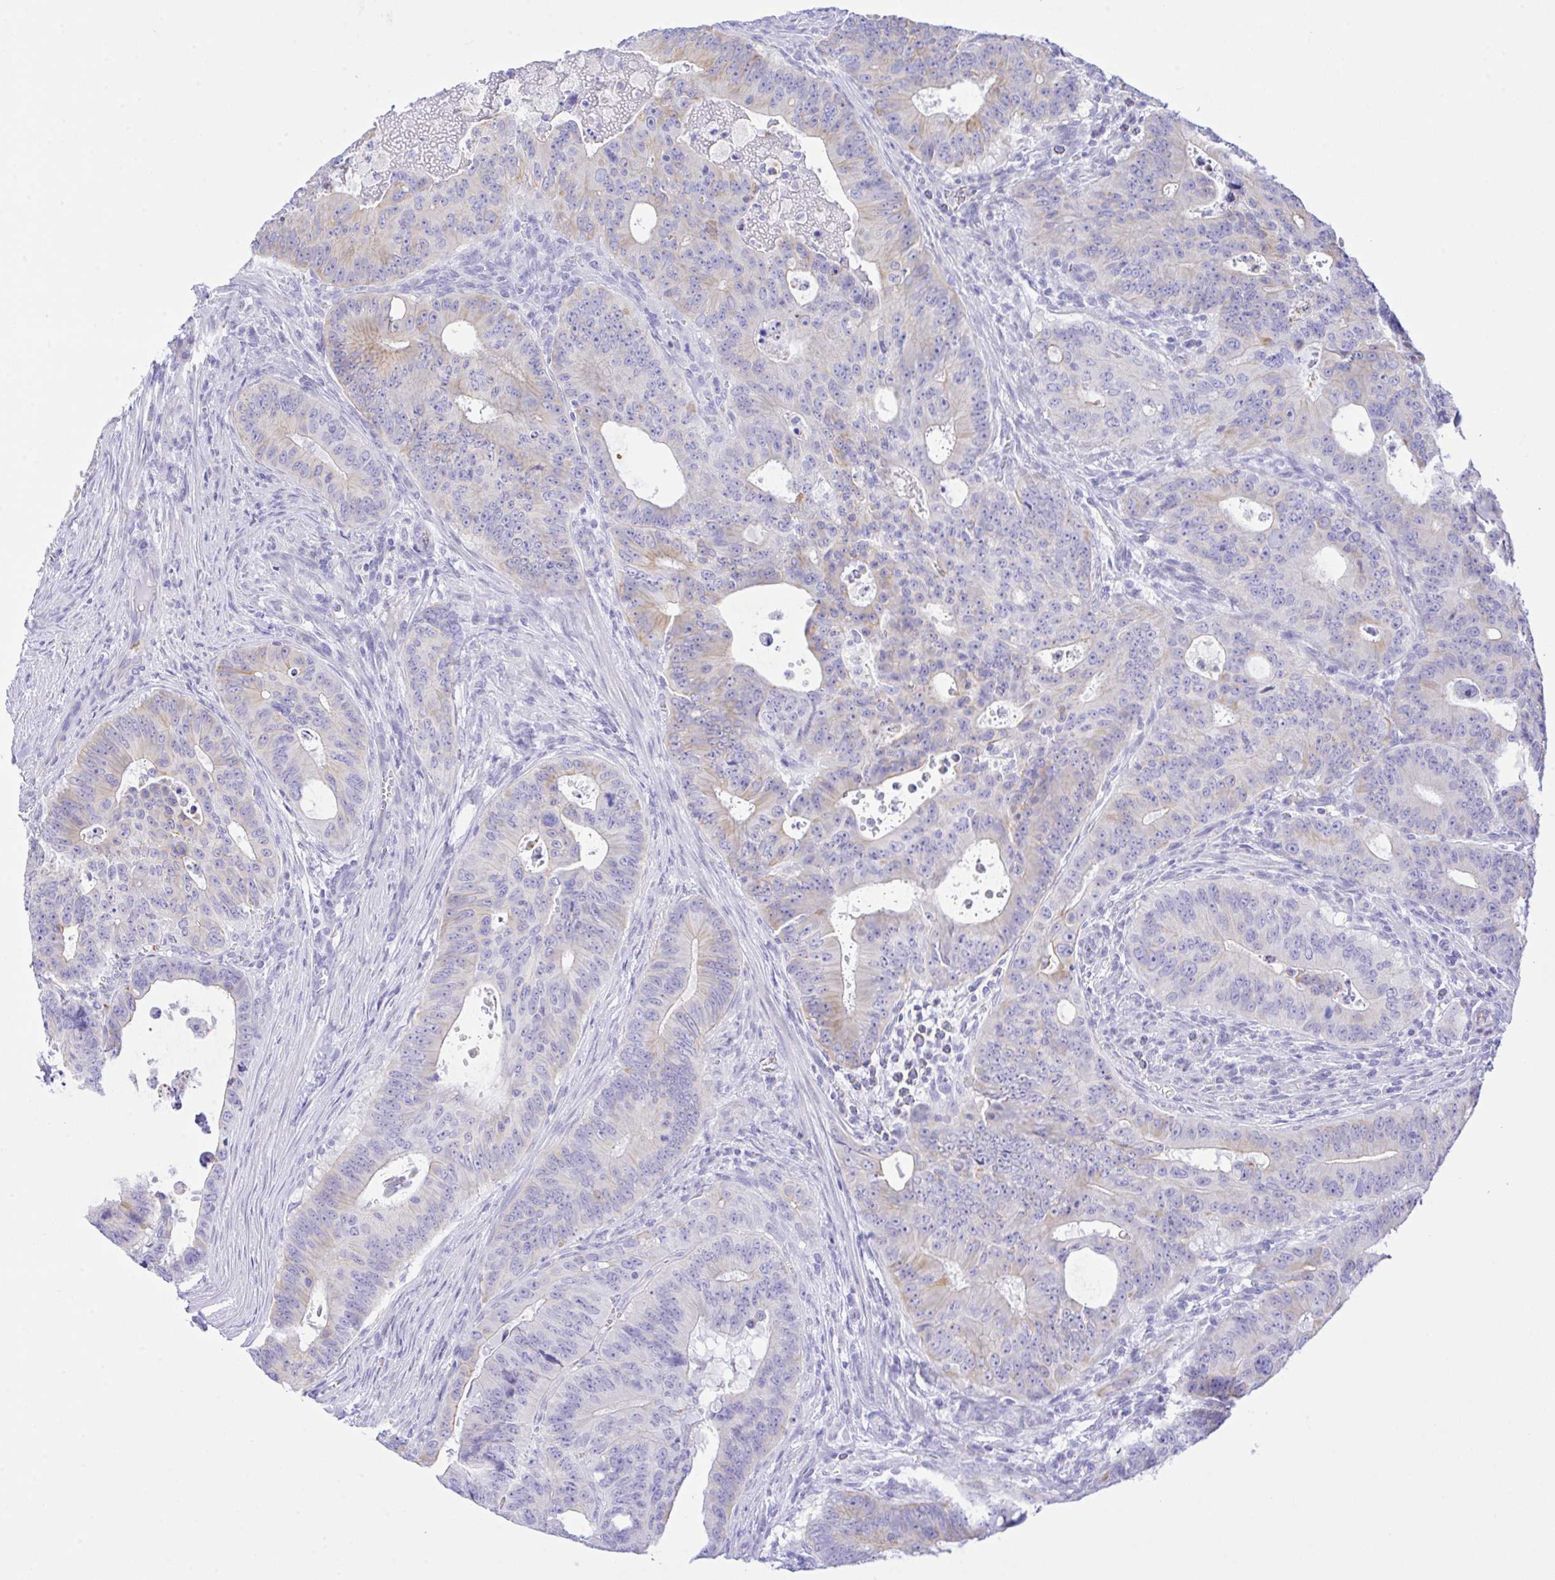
{"staining": {"intensity": "weak", "quantity": "<25%", "location": "cytoplasmic/membranous"}, "tissue": "colorectal cancer", "cell_type": "Tumor cells", "image_type": "cancer", "snomed": [{"axis": "morphology", "description": "Adenocarcinoma, NOS"}, {"axis": "topography", "description": "Colon"}], "caption": "Immunohistochemistry (IHC) of colorectal cancer (adenocarcinoma) displays no expression in tumor cells.", "gene": "ZNF221", "patient": {"sex": "male", "age": 62}}